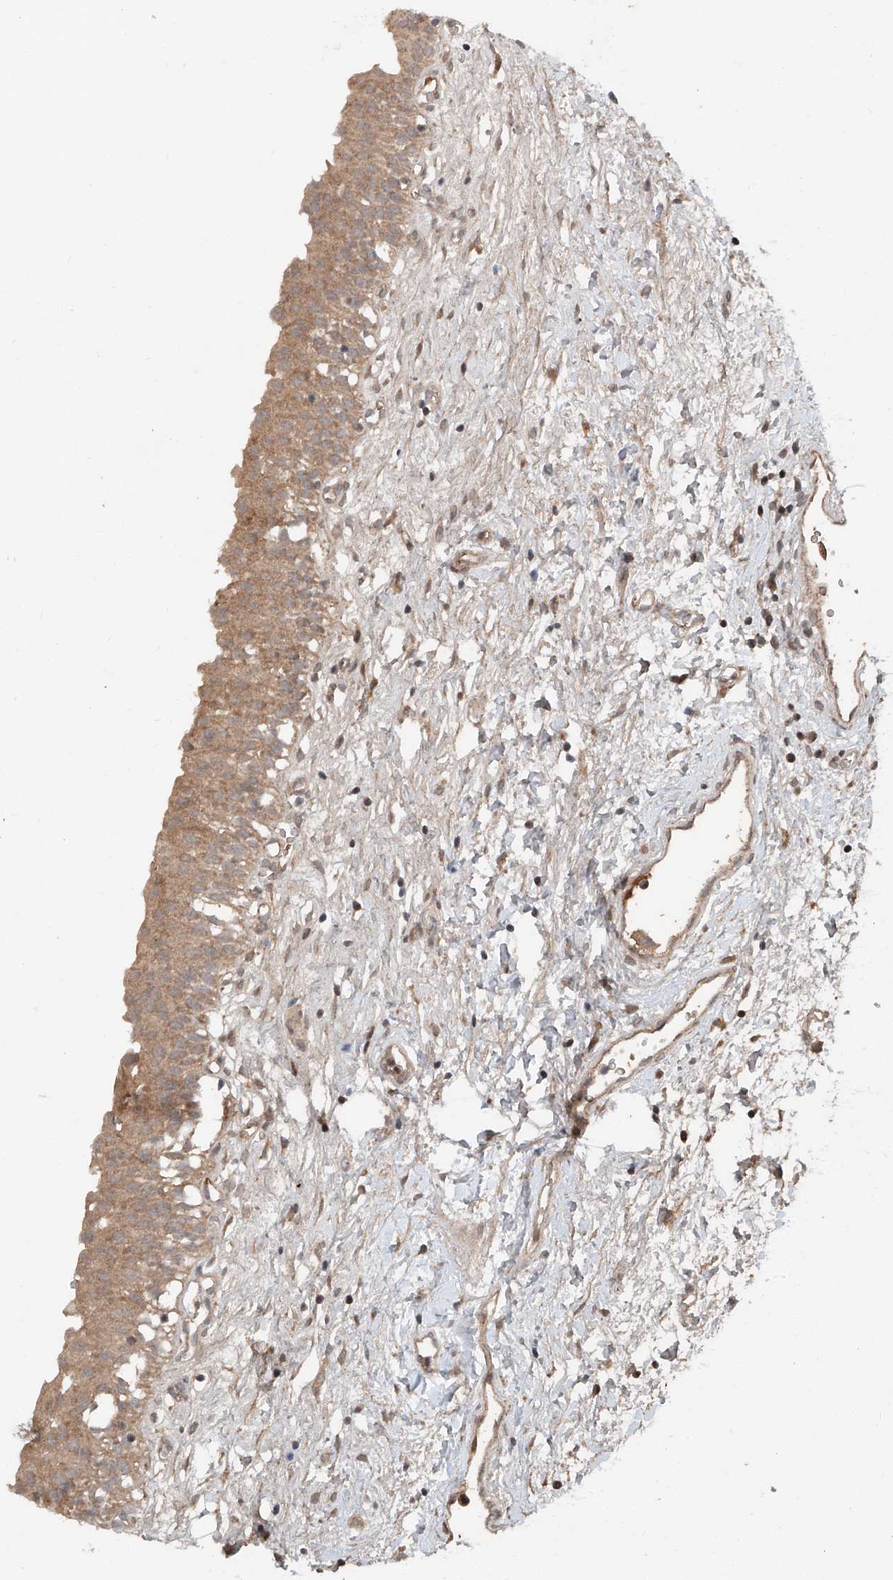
{"staining": {"intensity": "moderate", "quantity": ">75%", "location": "cytoplasmic/membranous"}, "tissue": "urinary bladder", "cell_type": "Urothelial cells", "image_type": "normal", "snomed": [{"axis": "morphology", "description": "Normal tissue, NOS"}, {"axis": "topography", "description": "Urinary bladder"}], "caption": "A photomicrograph of urinary bladder stained for a protein displays moderate cytoplasmic/membranous brown staining in urothelial cells.", "gene": "ADAM23", "patient": {"sex": "male", "age": 51}}